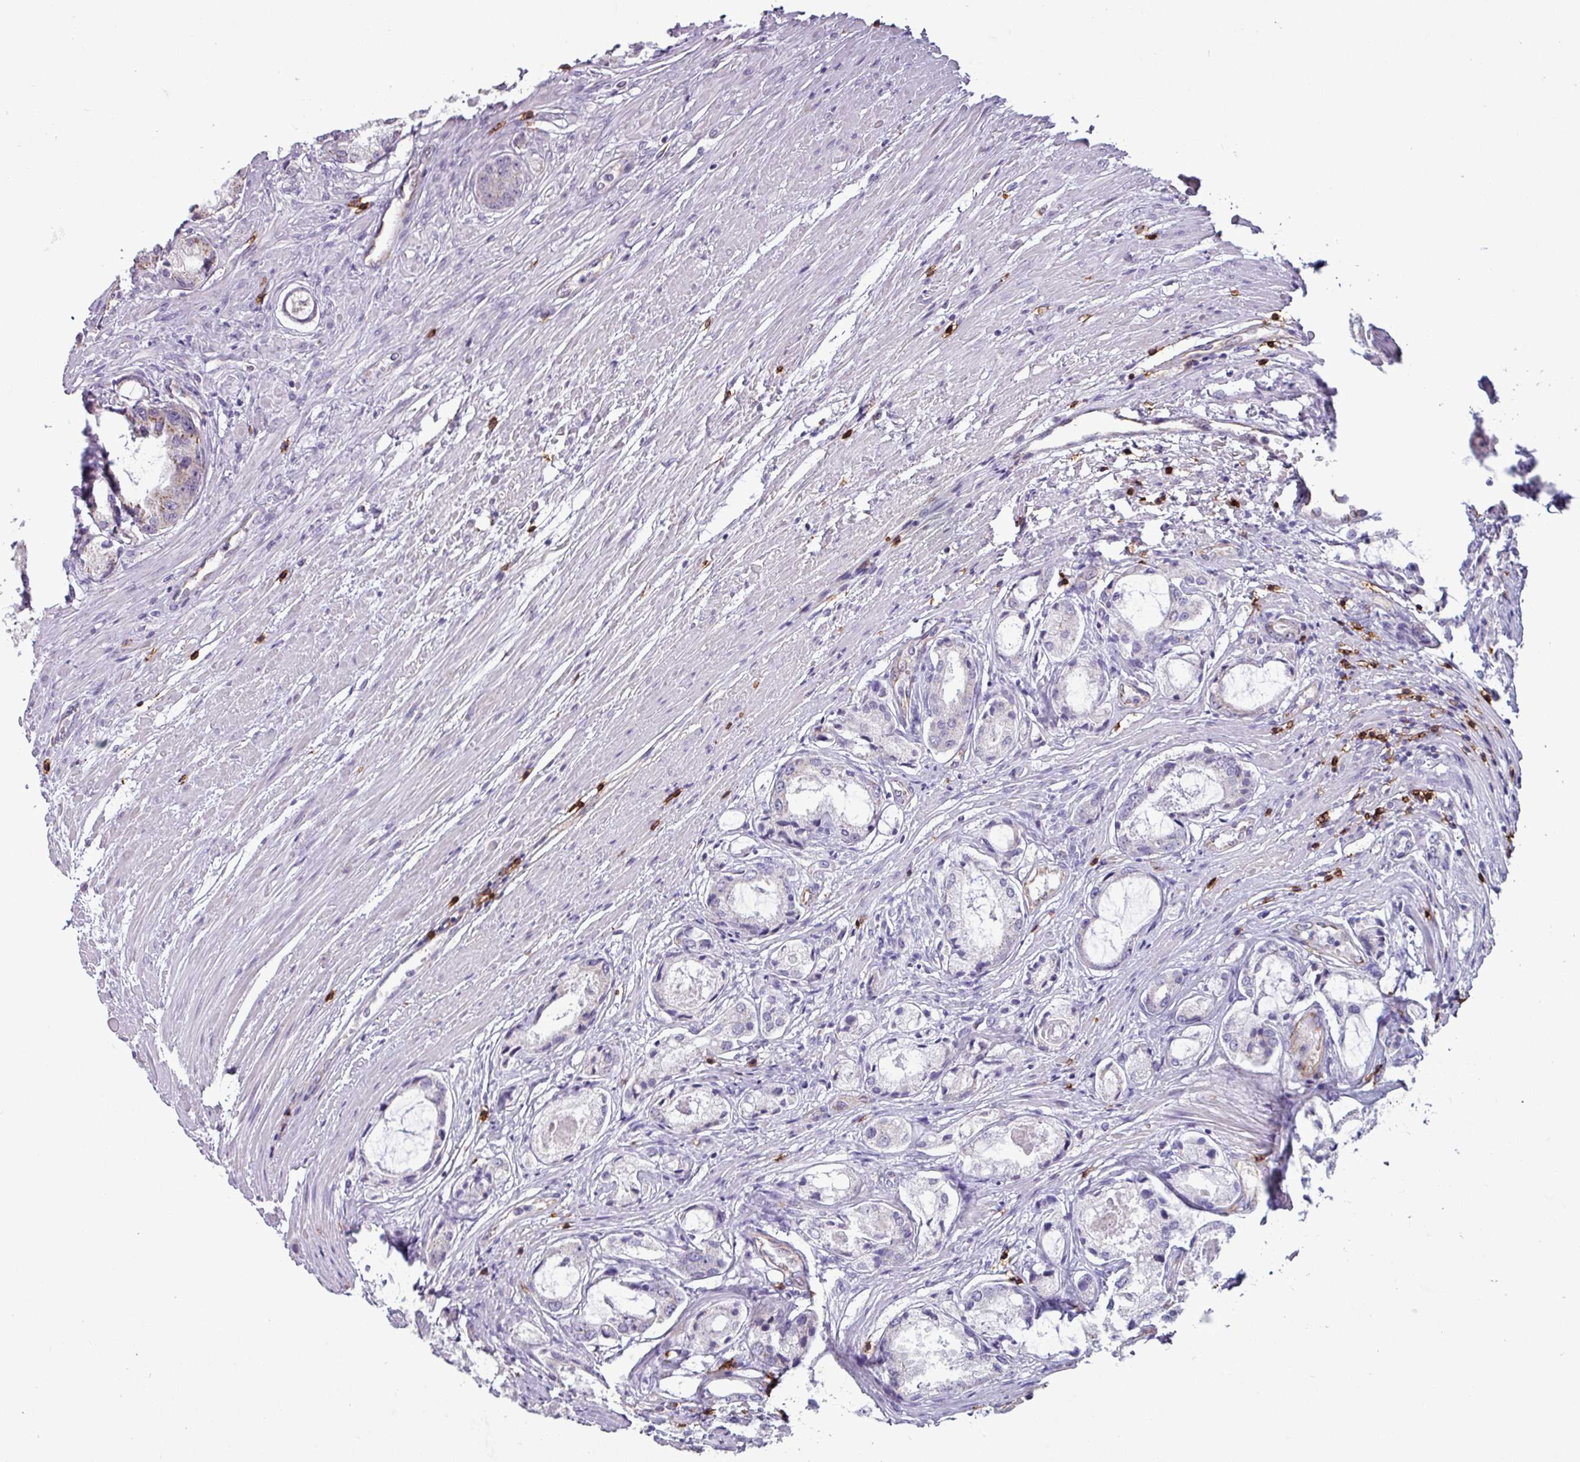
{"staining": {"intensity": "negative", "quantity": "none", "location": "none"}, "tissue": "prostate cancer", "cell_type": "Tumor cells", "image_type": "cancer", "snomed": [{"axis": "morphology", "description": "Adenocarcinoma, Low grade"}, {"axis": "topography", "description": "Prostate"}], "caption": "IHC of prostate cancer (adenocarcinoma (low-grade)) shows no positivity in tumor cells.", "gene": "CD8A", "patient": {"sex": "male", "age": 68}}